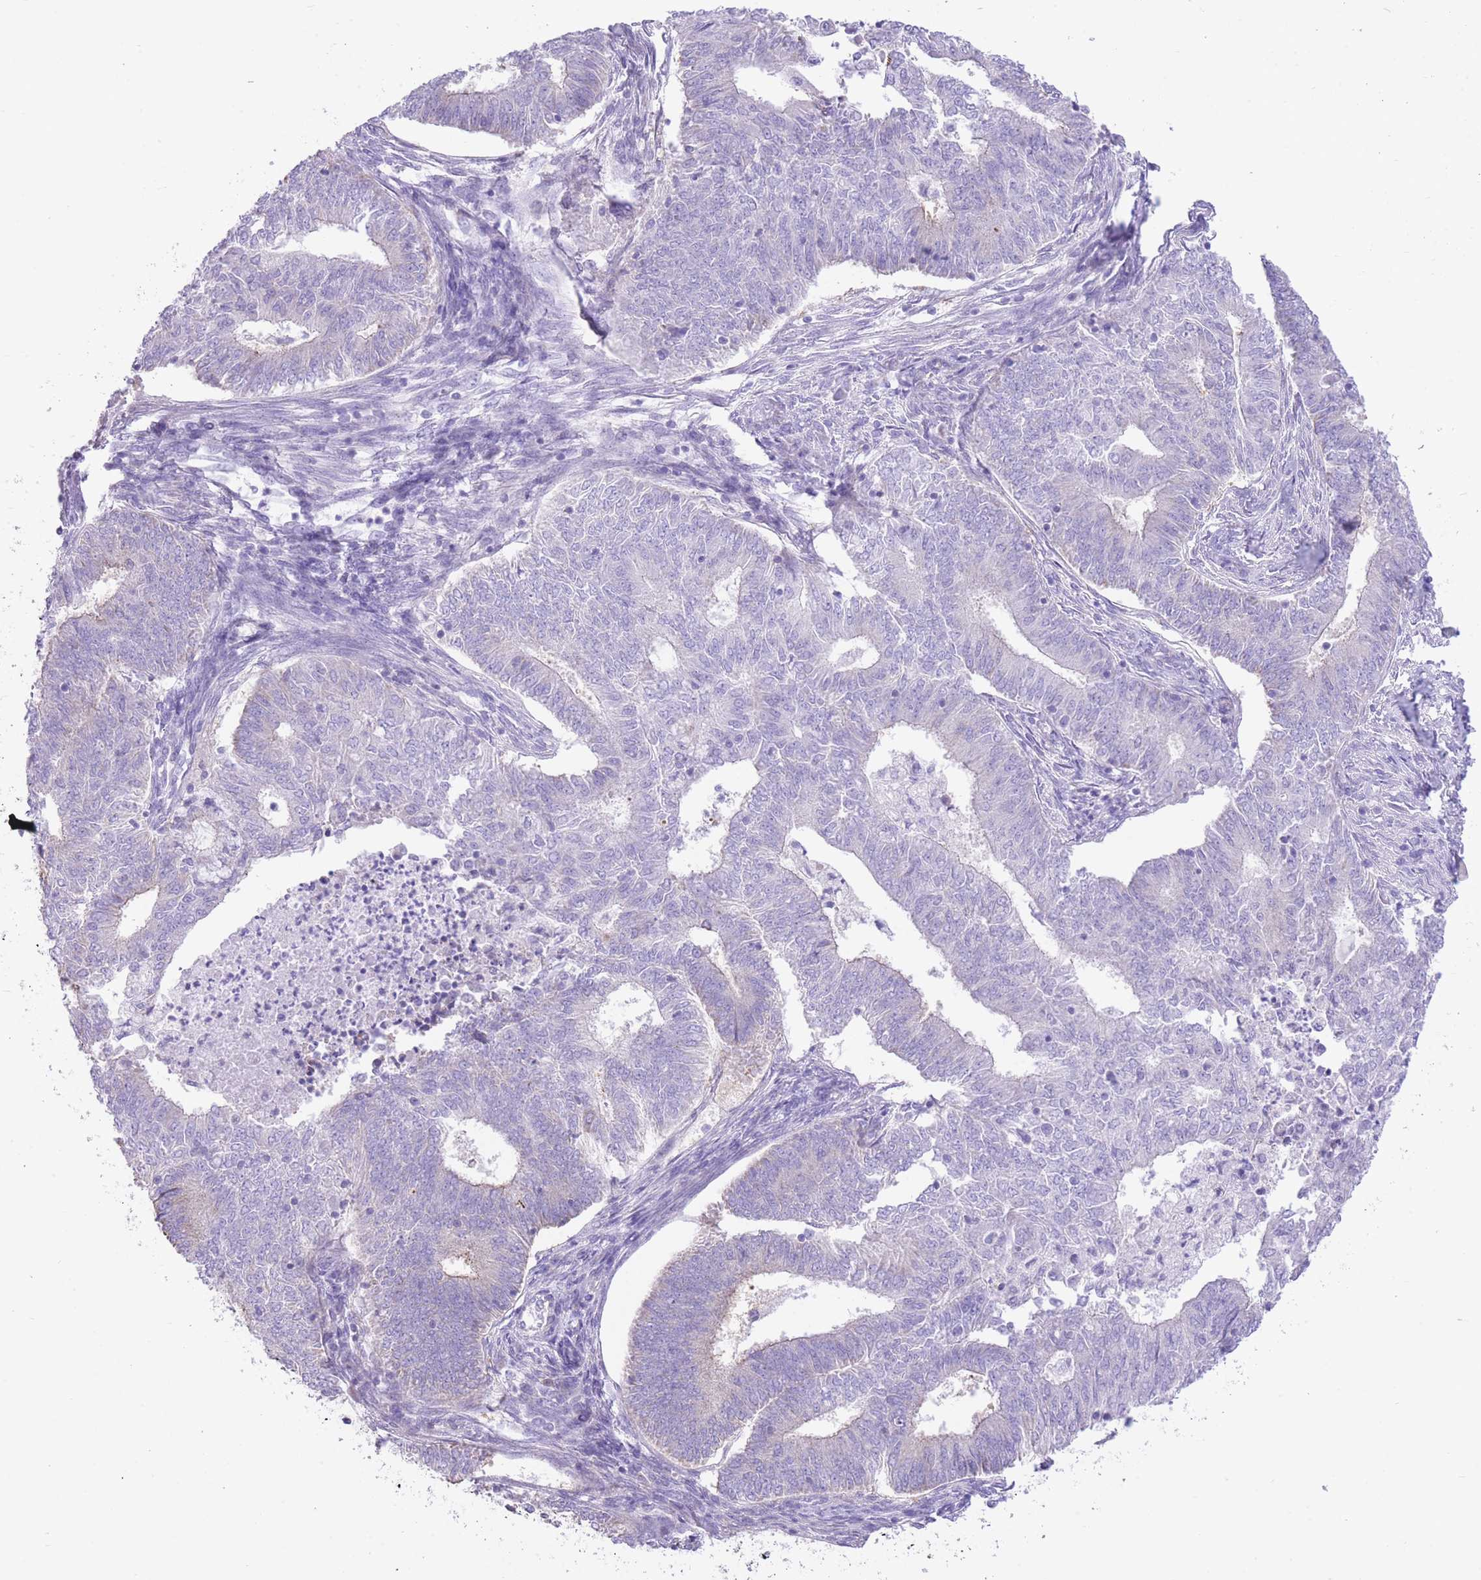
{"staining": {"intensity": "negative", "quantity": "none", "location": "none"}, "tissue": "endometrial cancer", "cell_type": "Tumor cells", "image_type": "cancer", "snomed": [{"axis": "morphology", "description": "Adenocarcinoma, NOS"}, {"axis": "topography", "description": "Endometrium"}], "caption": "This is an immunohistochemistry (IHC) histopathology image of human endometrial cancer (adenocarcinoma). There is no positivity in tumor cells.", "gene": "RHOU", "patient": {"sex": "female", "age": 62}}